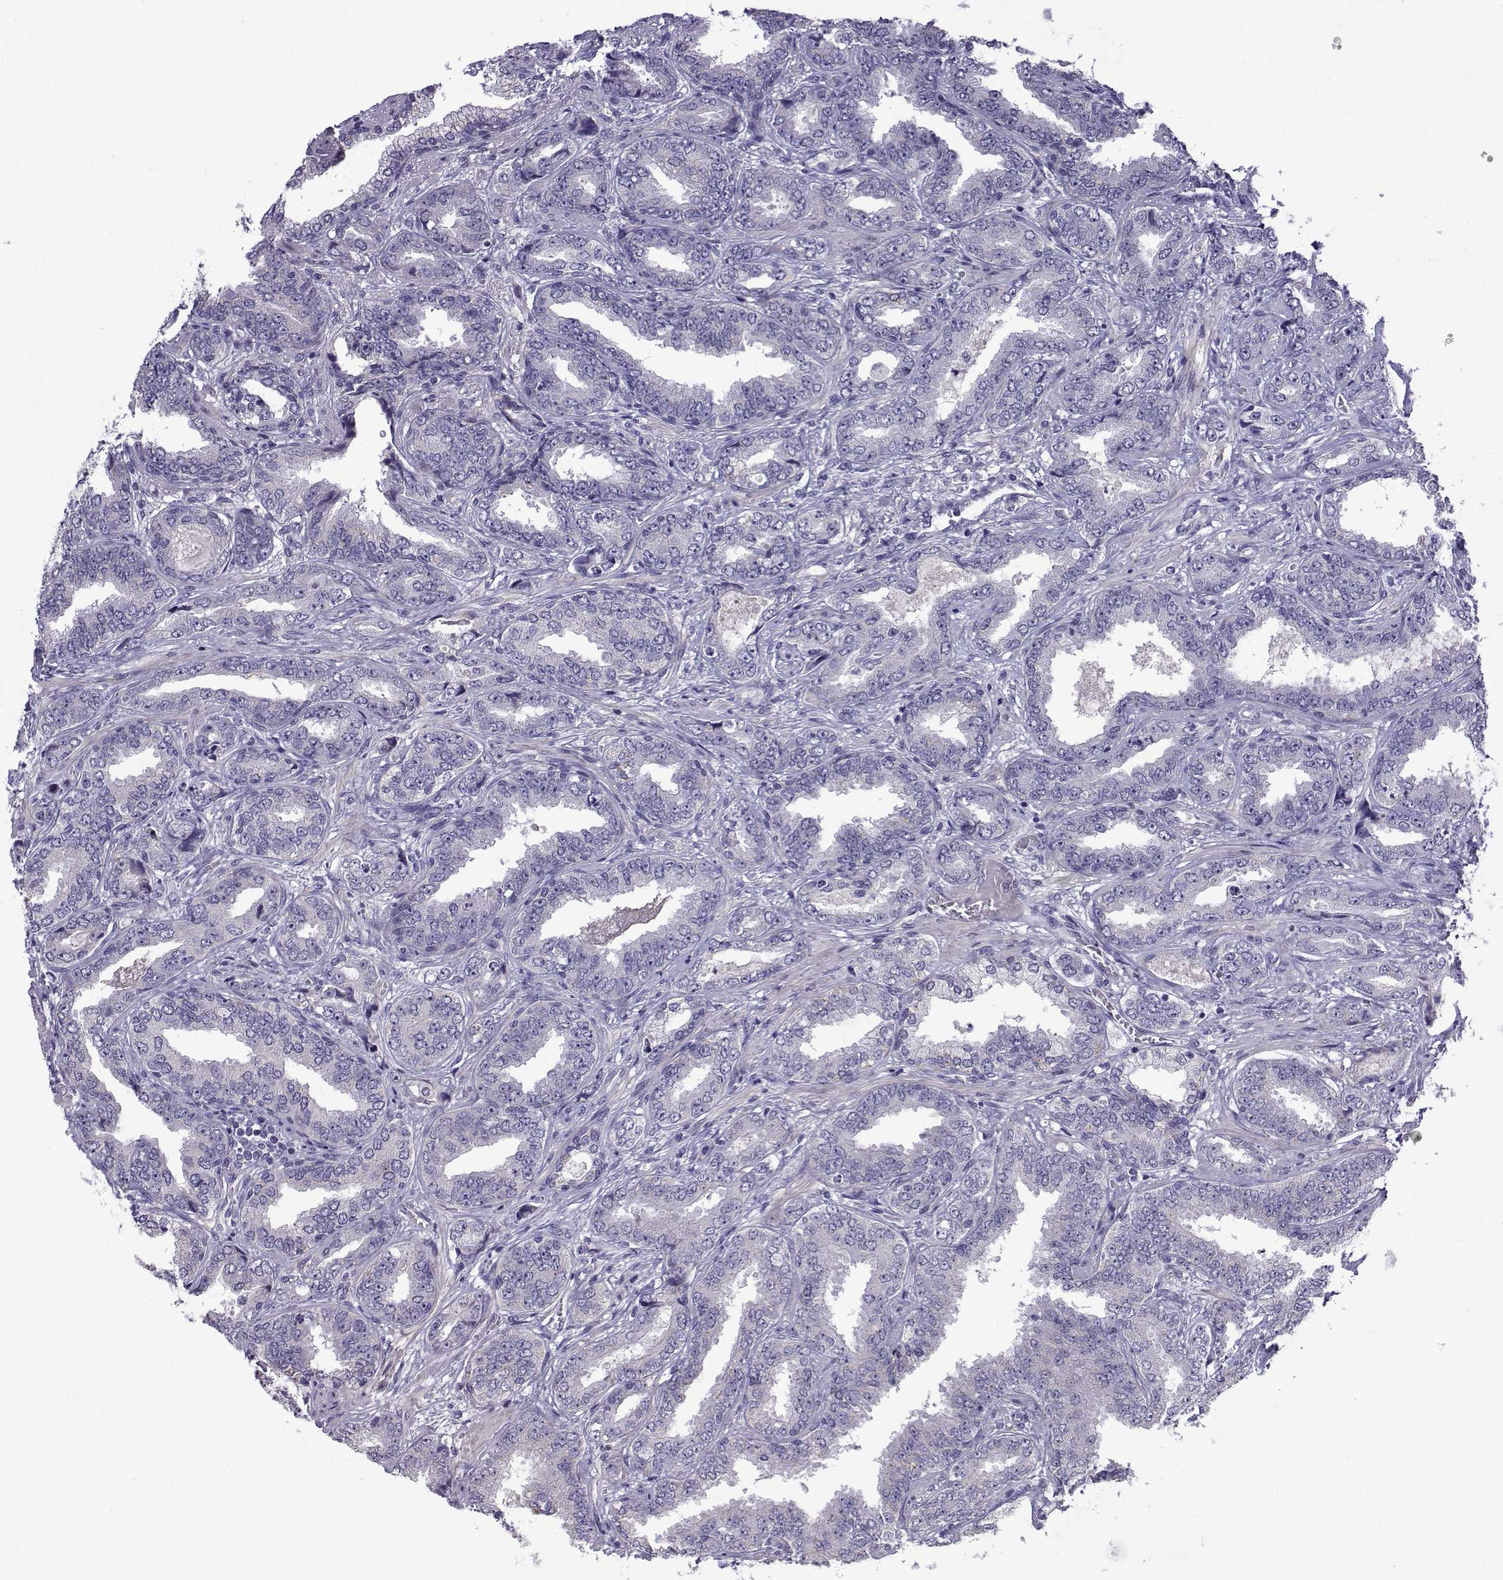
{"staining": {"intensity": "negative", "quantity": "none", "location": "none"}, "tissue": "prostate cancer", "cell_type": "Tumor cells", "image_type": "cancer", "snomed": [{"axis": "morphology", "description": "Adenocarcinoma, Low grade"}, {"axis": "topography", "description": "Prostate"}], "caption": "An IHC image of prostate adenocarcinoma (low-grade) is shown. There is no staining in tumor cells of prostate adenocarcinoma (low-grade).", "gene": "SPACA7", "patient": {"sex": "male", "age": 68}}